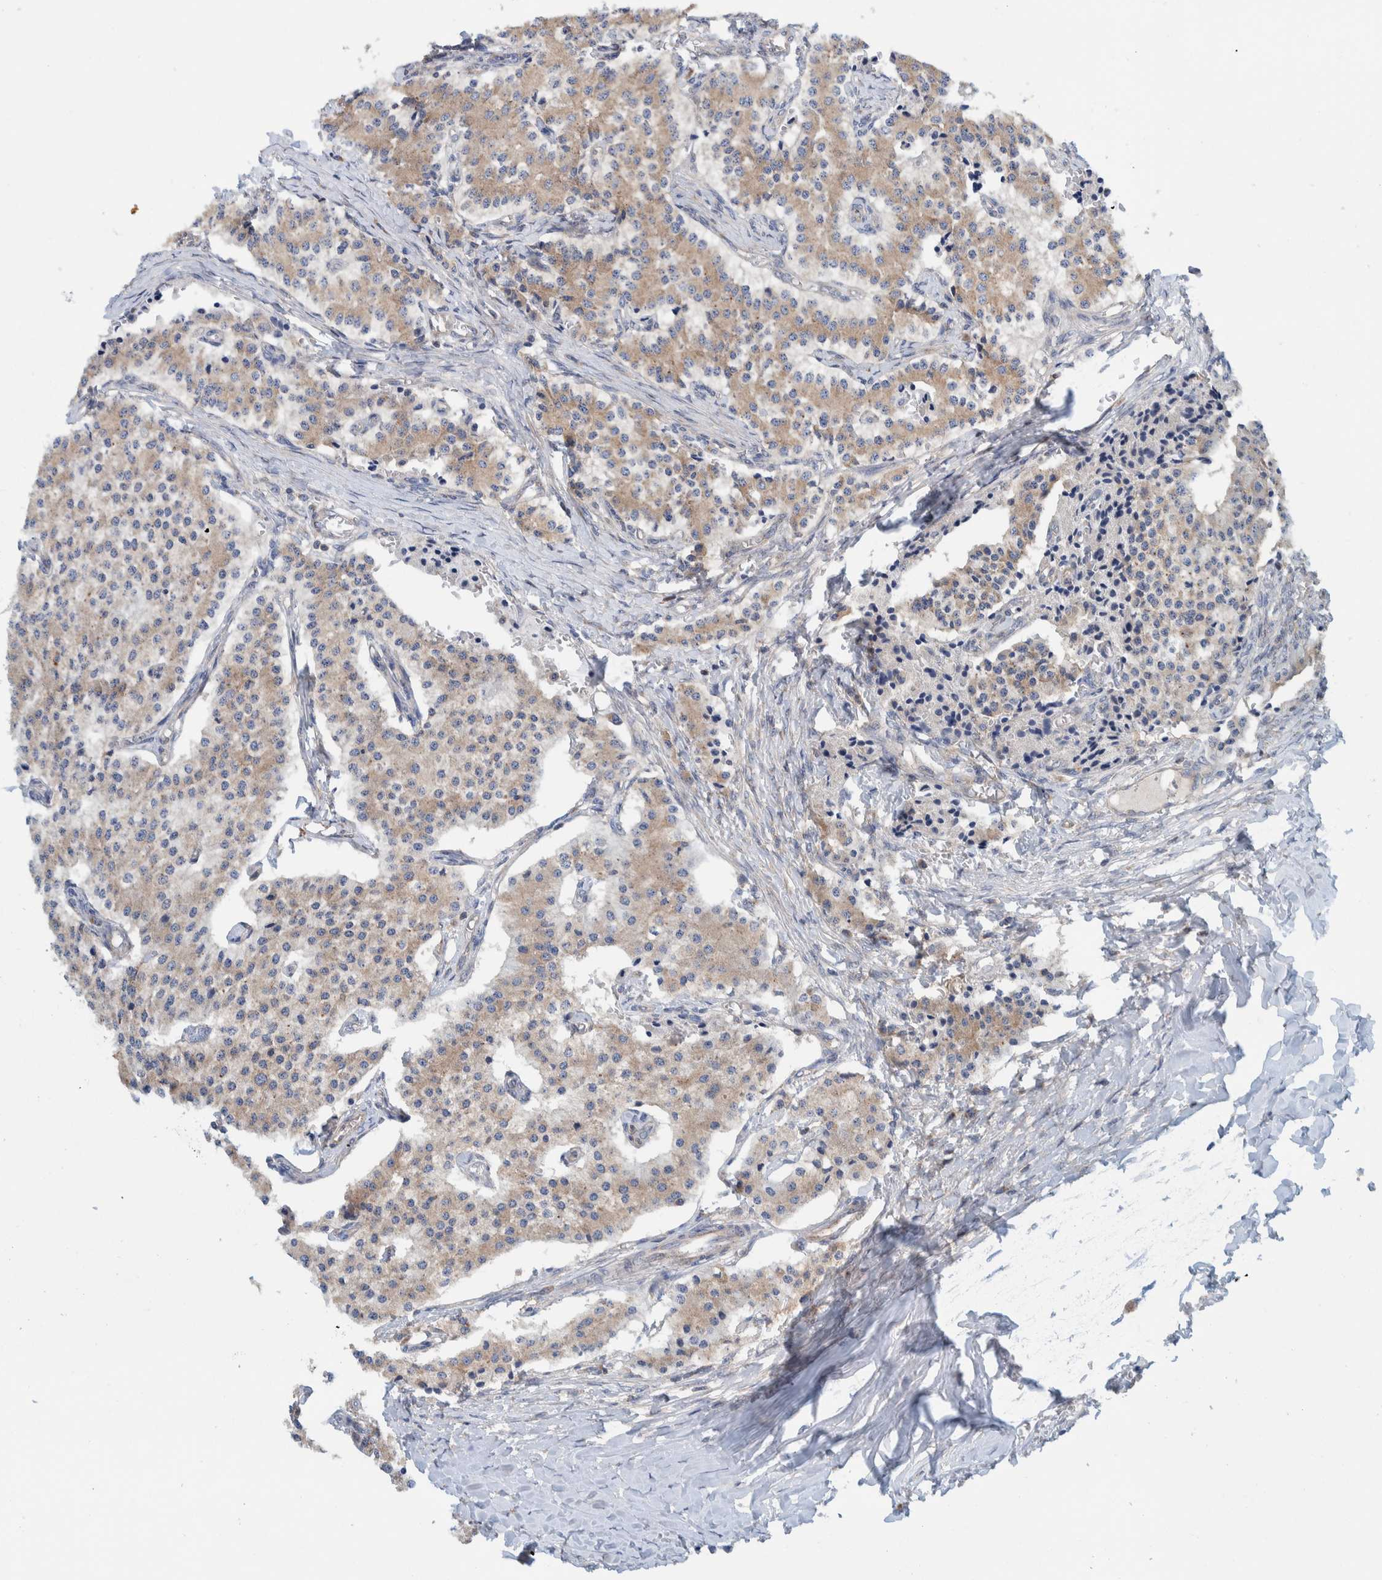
{"staining": {"intensity": "weak", "quantity": ">75%", "location": "cytoplasmic/membranous"}, "tissue": "carcinoid", "cell_type": "Tumor cells", "image_type": "cancer", "snomed": [{"axis": "morphology", "description": "Carcinoid, malignant, NOS"}, {"axis": "topography", "description": "Colon"}], "caption": "Immunohistochemical staining of human malignant carcinoid exhibits low levels of weak cytoplasmic/membranous expression in about >75% of tumor cells. (DAB = brown stain, brightfield microscopy at high magnification).", "gene": "CCM2", "patient": {"sex": "female", "age": 52}}